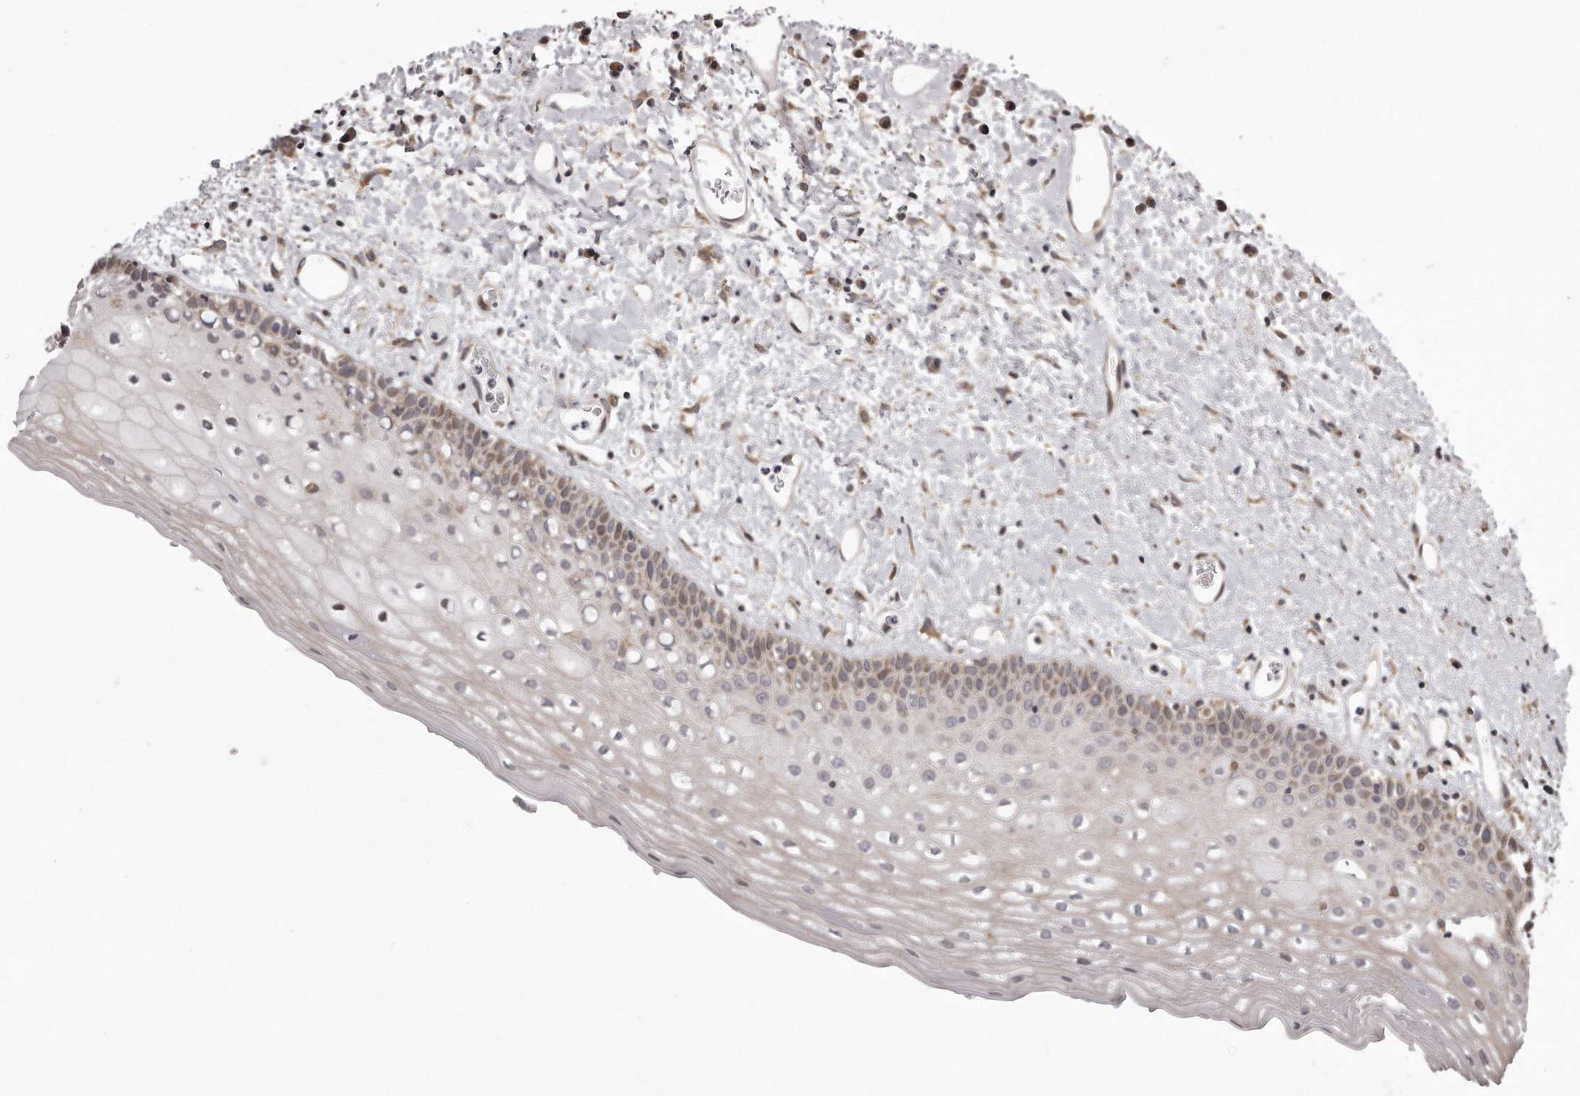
{"staining": {"intensity": "moderate", "quantity": "<25%", "location": "cytoplasmic/membranous"}, "tissue": "oral mucosa", "cell_type": "Squamous epithelial cells", "image_type": "normal", "snomed": [{"axis": "morphology", "description": "Normal tissue, NOS"}, {"axis": "topography", "description": "Oral tissue"}], "caption": "A histopathology image of oral mucosa stained for a protein demonstrates moderate cytoplasmic/membranous brown staining in squamous epithelial cells. The protein is shown in brown color, while the nuclei are stained blue.", "gene": "TRAPPC14", "patient": {"sex": "female", "age": 76}}